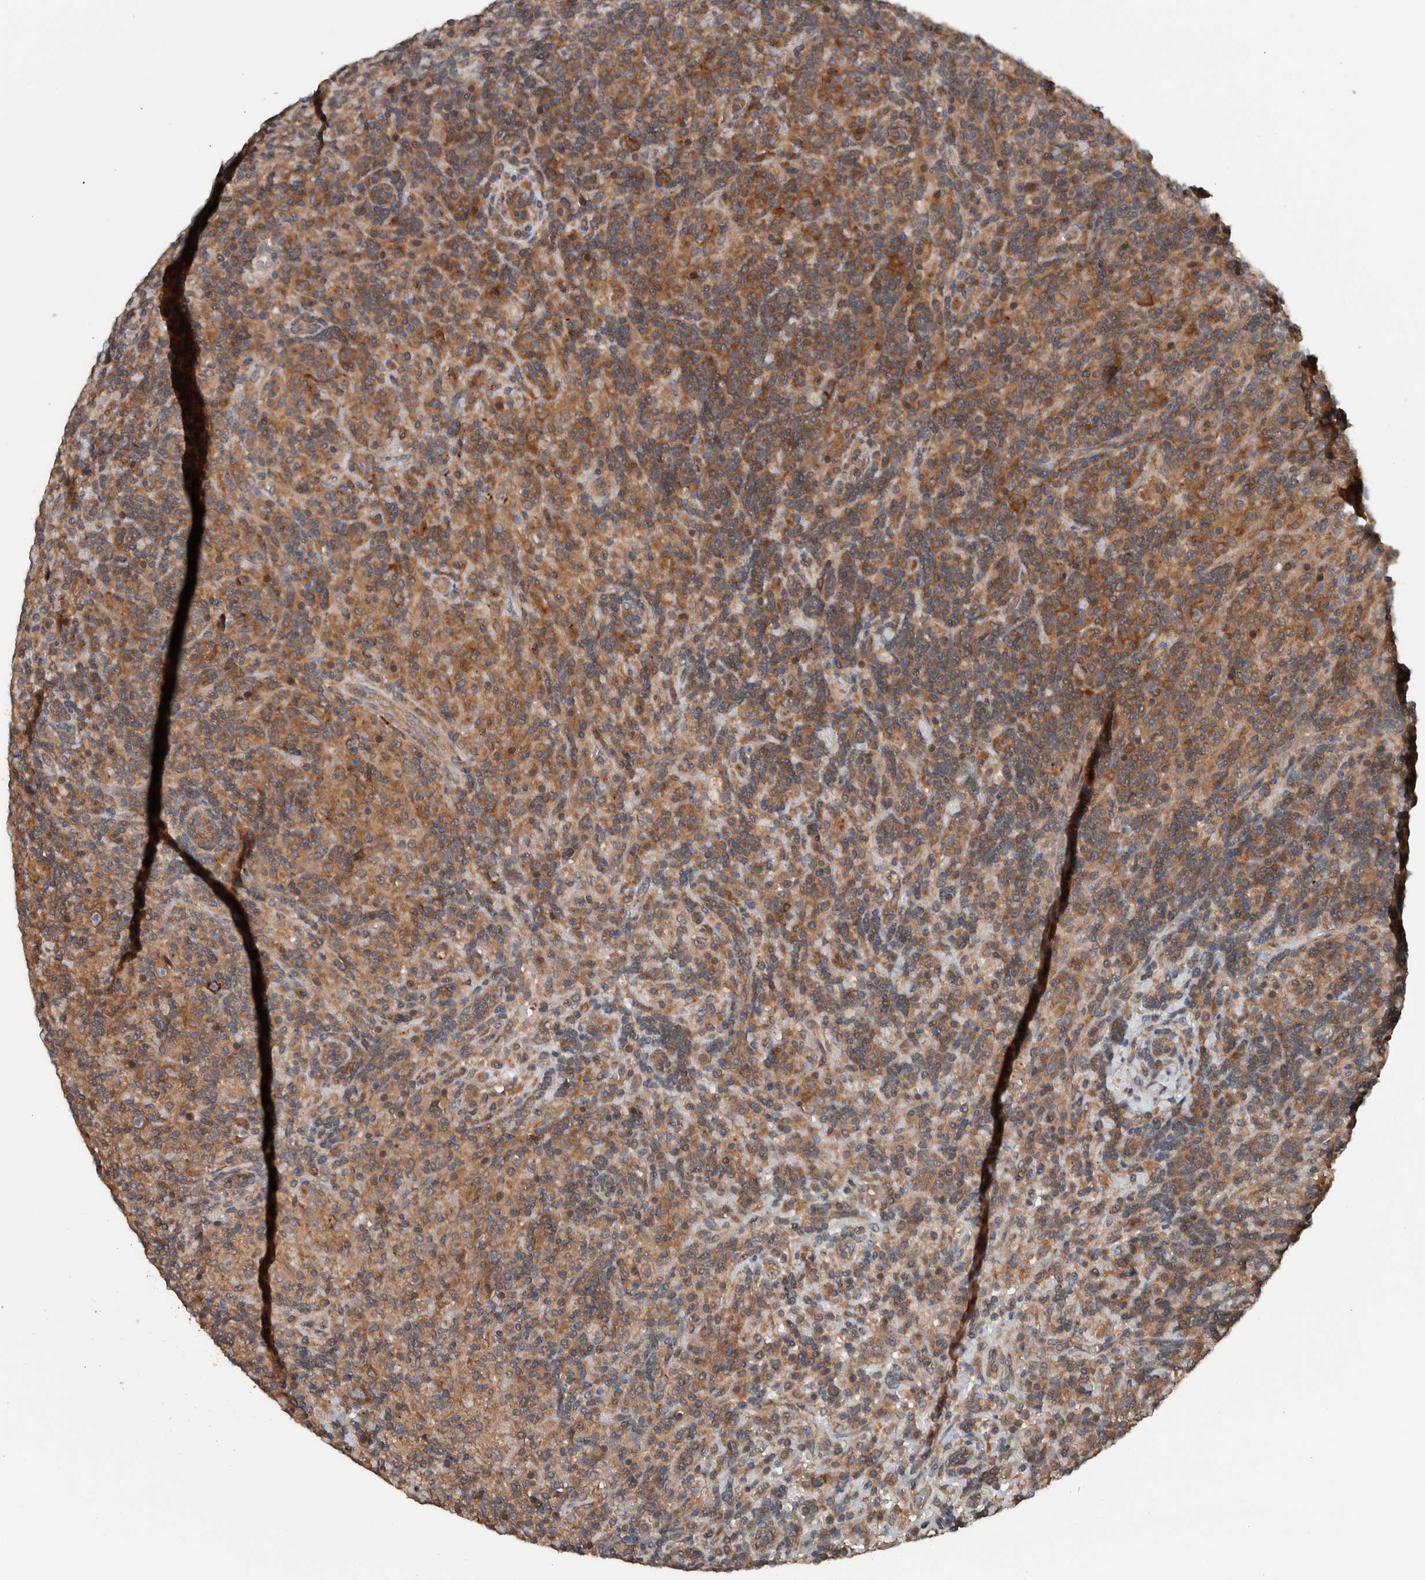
{"staining": {"intensity": "moderate", "quantity": ">75%", "location": "cytoplasmic/membranous"}, "tissue": "lymphoma", "cell_type": "Tumor cells", "image_type": "cancer", "snomed": [{"axis": "morphology", "description": "Hodgkin's disease, NOS"}, {"axis": "topography", "description": "Lymph node"}], "caption": "This photomicrograph demonstrates immunohistochemistry (IHC) staining of Hodgkin's disease, with medium moderate cytoplasmic/membranous expression in about >75% of tumor cells.", "gene": "RIOK3", "patient": {"sex": "male", "age": 70}}